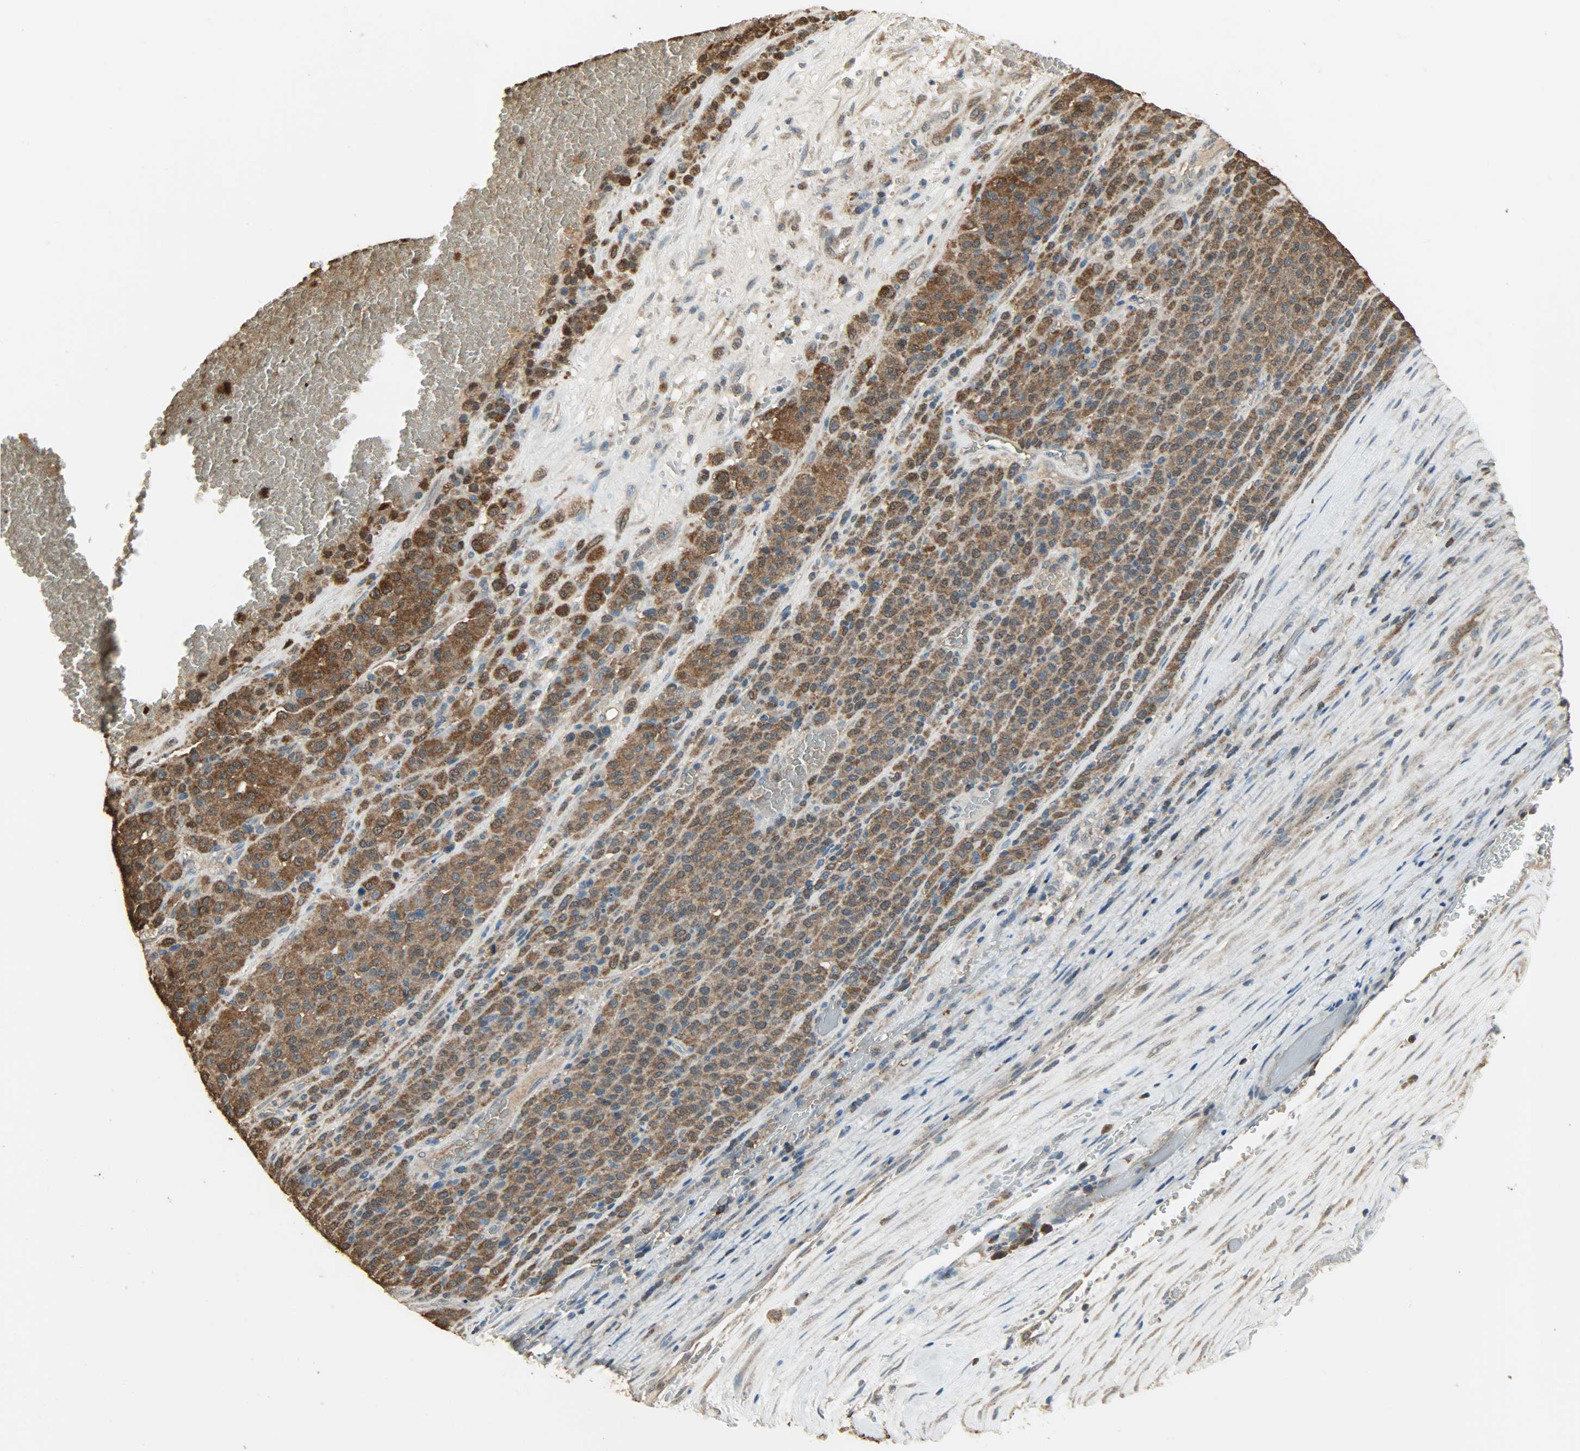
{"staining": {"intensity": "strong", "quantity": ">75%", "location": "cytoplasmic/membranous"}, "tissue": "melanoma", "cell_type": "Tumor cells", "image_type": "cancer", "snomed": [{"axis": "morphology", "description": "Malignant melanoma, Metastatic site"}, {"axis": "topography", "description": "Pancreas"}], "caption": "Melanoma was stained to show a protein in brown. There is high levels of strong cytoplasmic/membranous staining in approximately >75% of tumor cells.", "gene": "LDHB", "patient": {"sex": "female", "age": 30}}